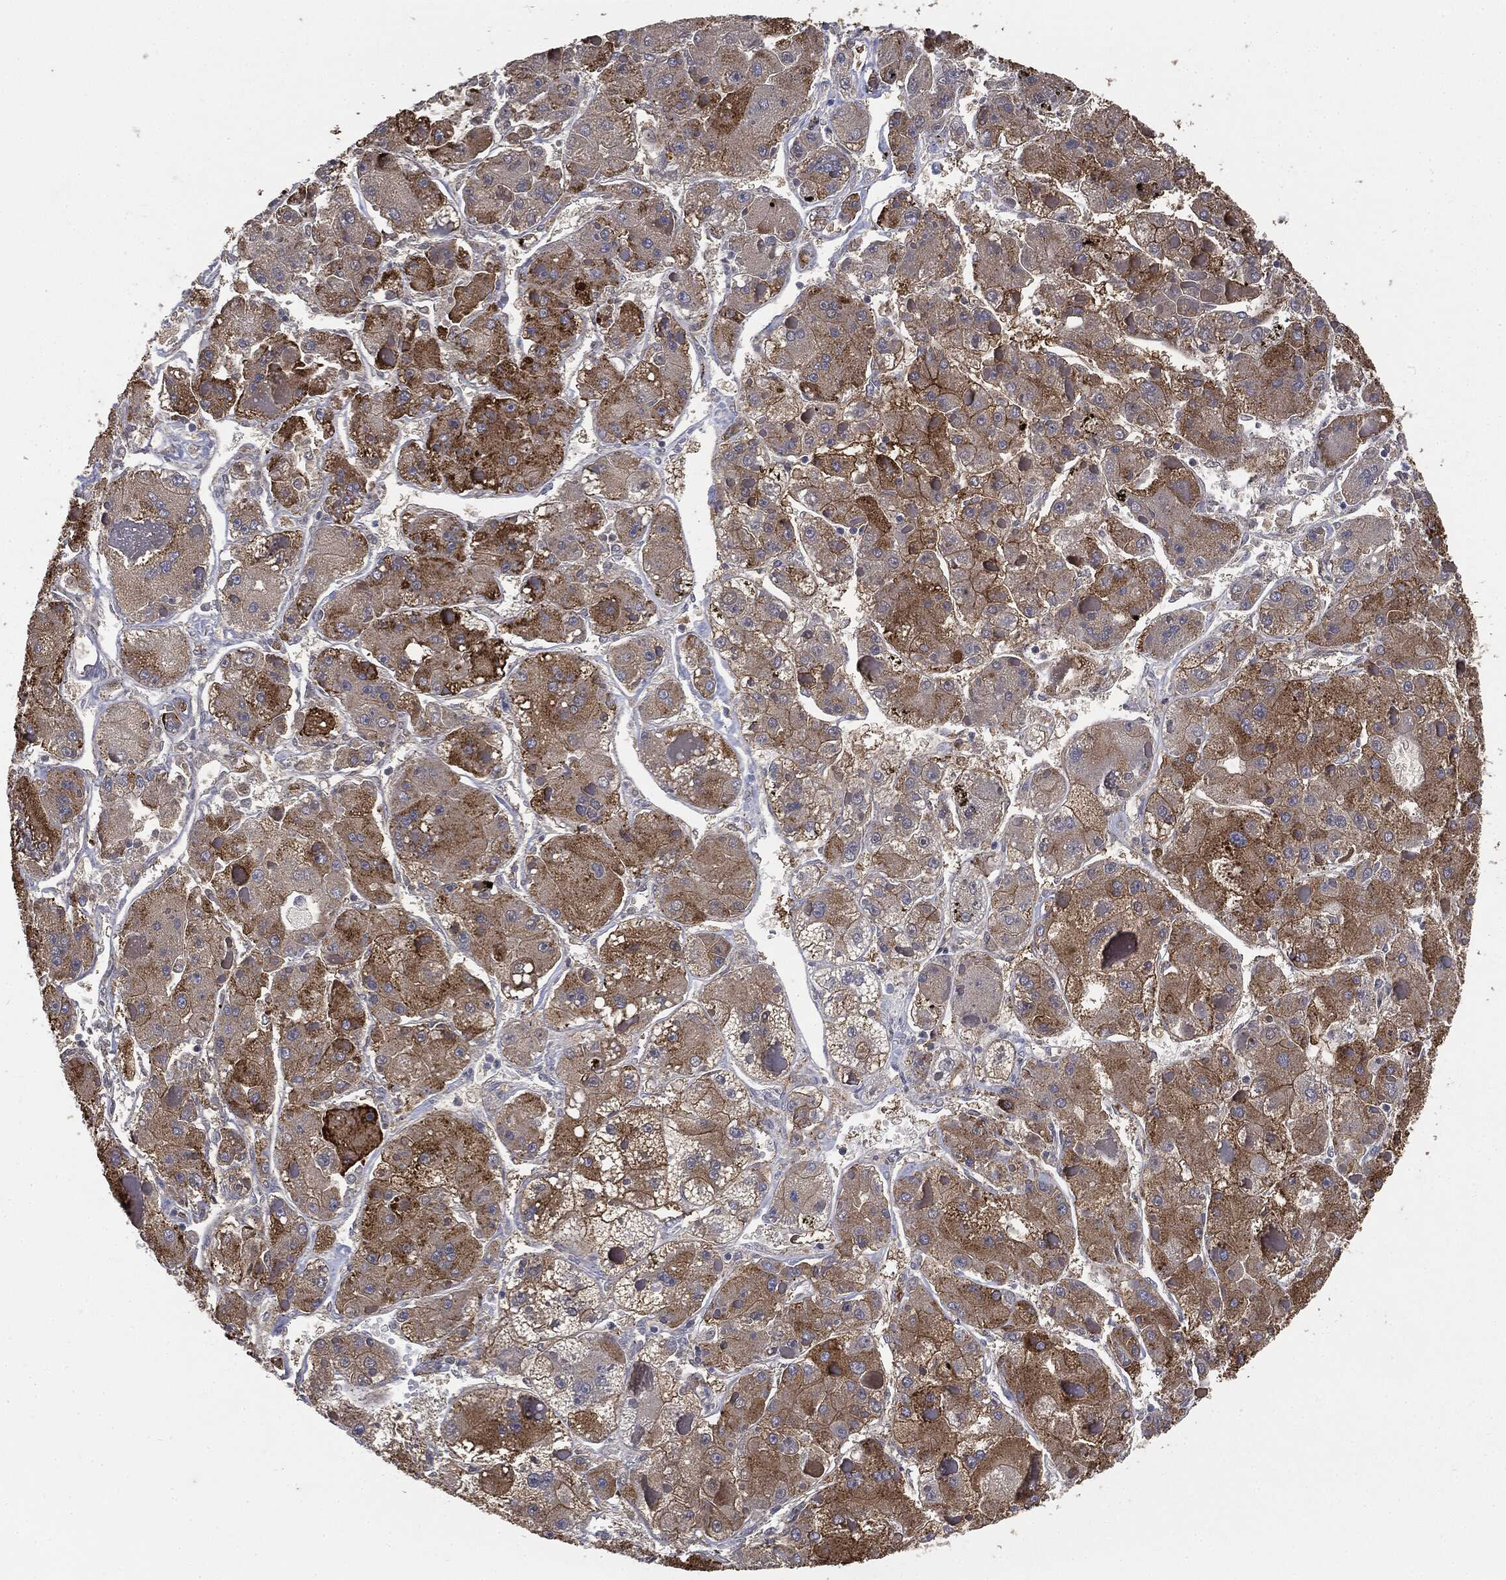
{"staining": {"intensity": "strong", "quantity": ">75%", "location": "cytoplasmic/membranous"}, "tissue": "liver cancer", "cell_type": "Tumor cells", "image_type": "cancer", "snomed": [{"axis": "morphology", "description": "Carcinoma, Hepatocellular, NOS"}, {"axis": "topography", "description": "Liver"}], "caption": "Approximately >75% of tumor cells in liver cancer exhibit strong cytoplasmic/membranous protein expression as visualized by brown immunohistochemical staining.", "gene": "SLC2A2", "patient": {"sex": "female", "age": 73}}